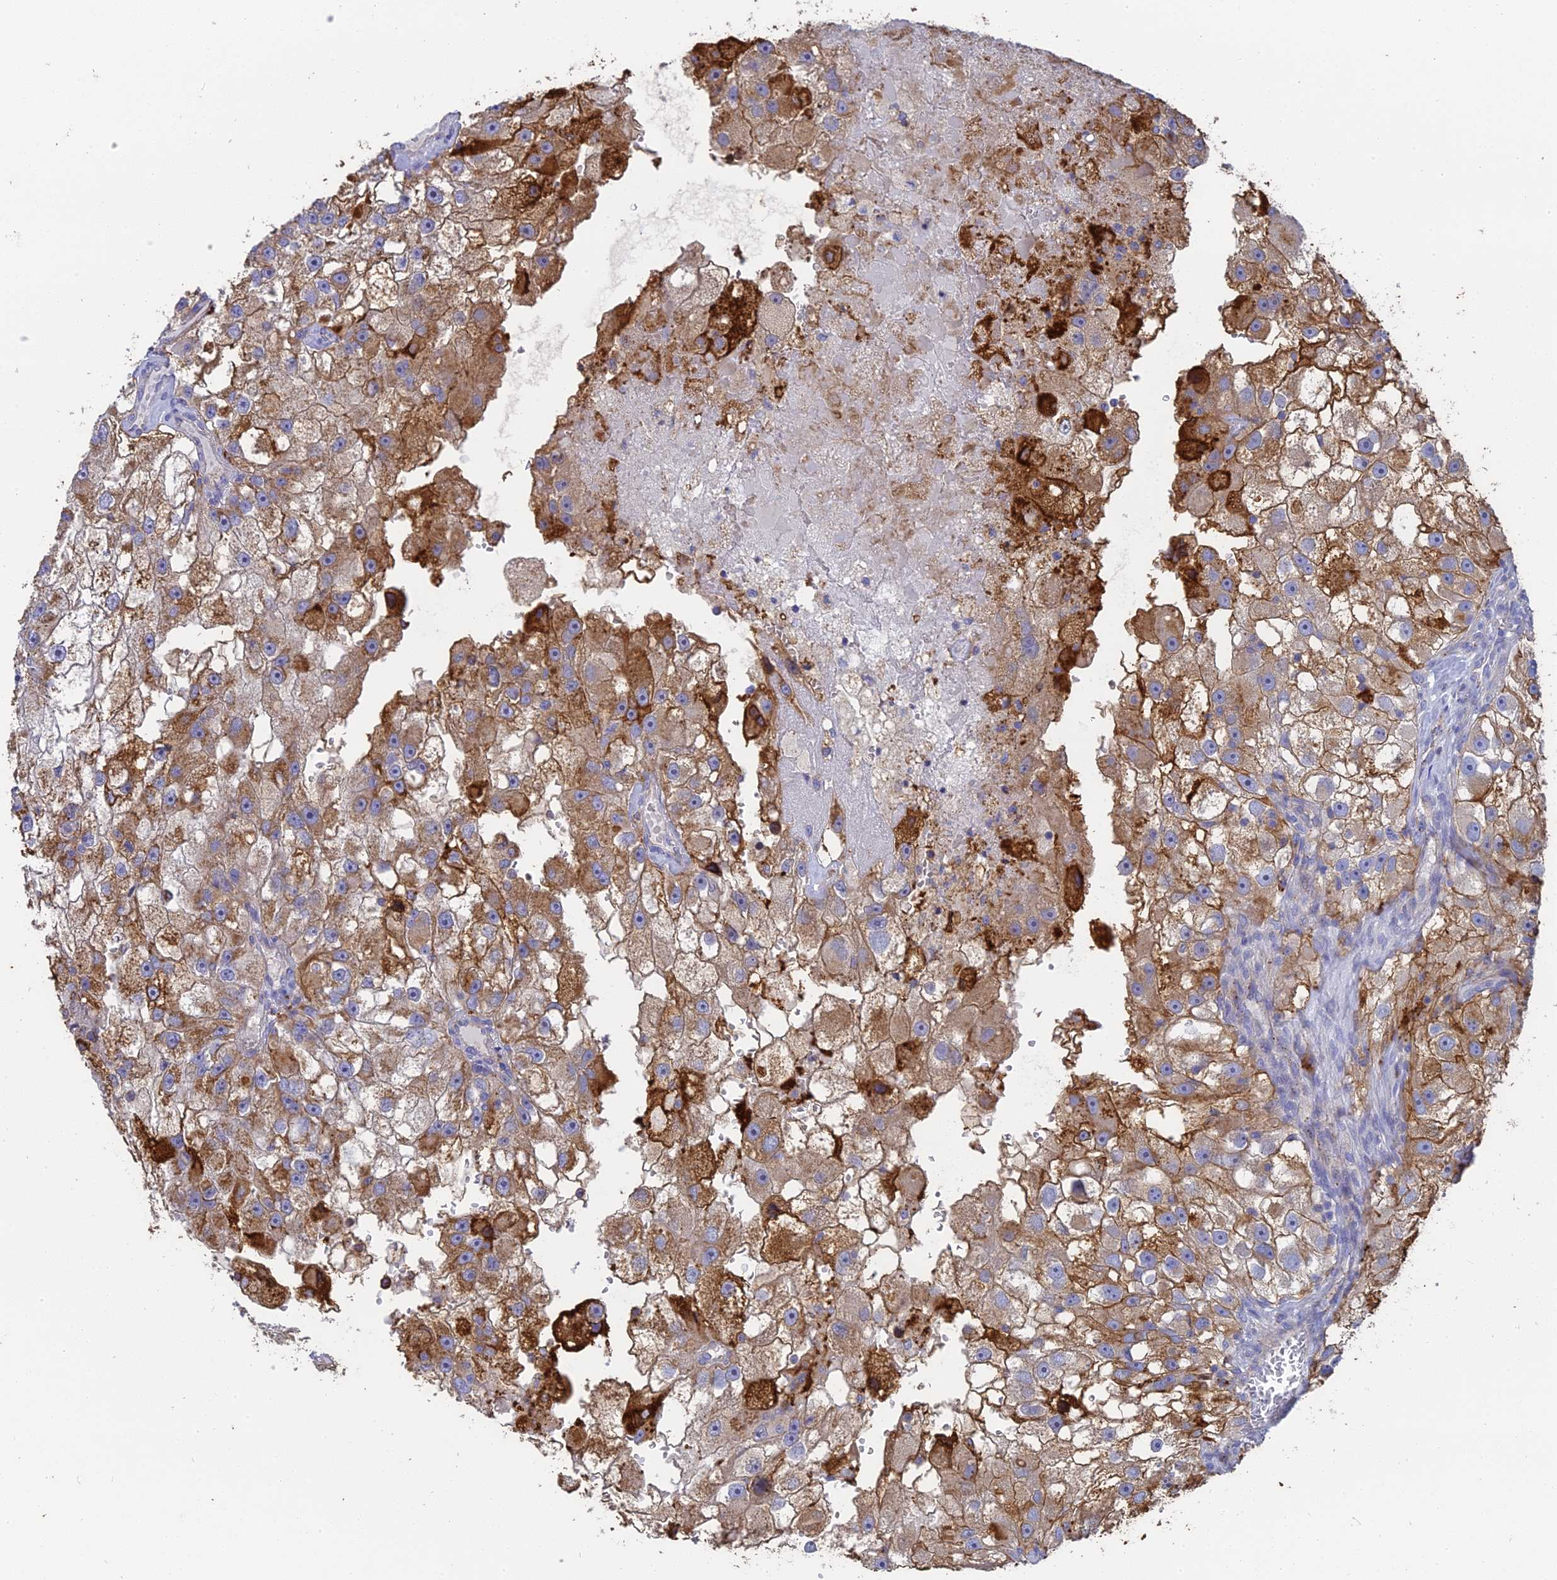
{"staining": {"intensity": "moderate", "quantity": ">75%", "location": "cytoplasmic/membranous"}, "tissue": "renal cancer", "cell_type": "Tumor cells", "image_type": "cancer", "snomed": [{"axis": "morphology", "description": "Adenocarcinoma, NOS"}, {"axis": "topography", "description": "Kidney"}], "caption": "Immunohistochemical staining of renal cancer (adenocarcinoma) exhibits moderate cytoplasmic/membranous protein expression in about >75% of tumor cells.", "gene": "WDR6", "patient": {"sex": "male", "age": 63}}